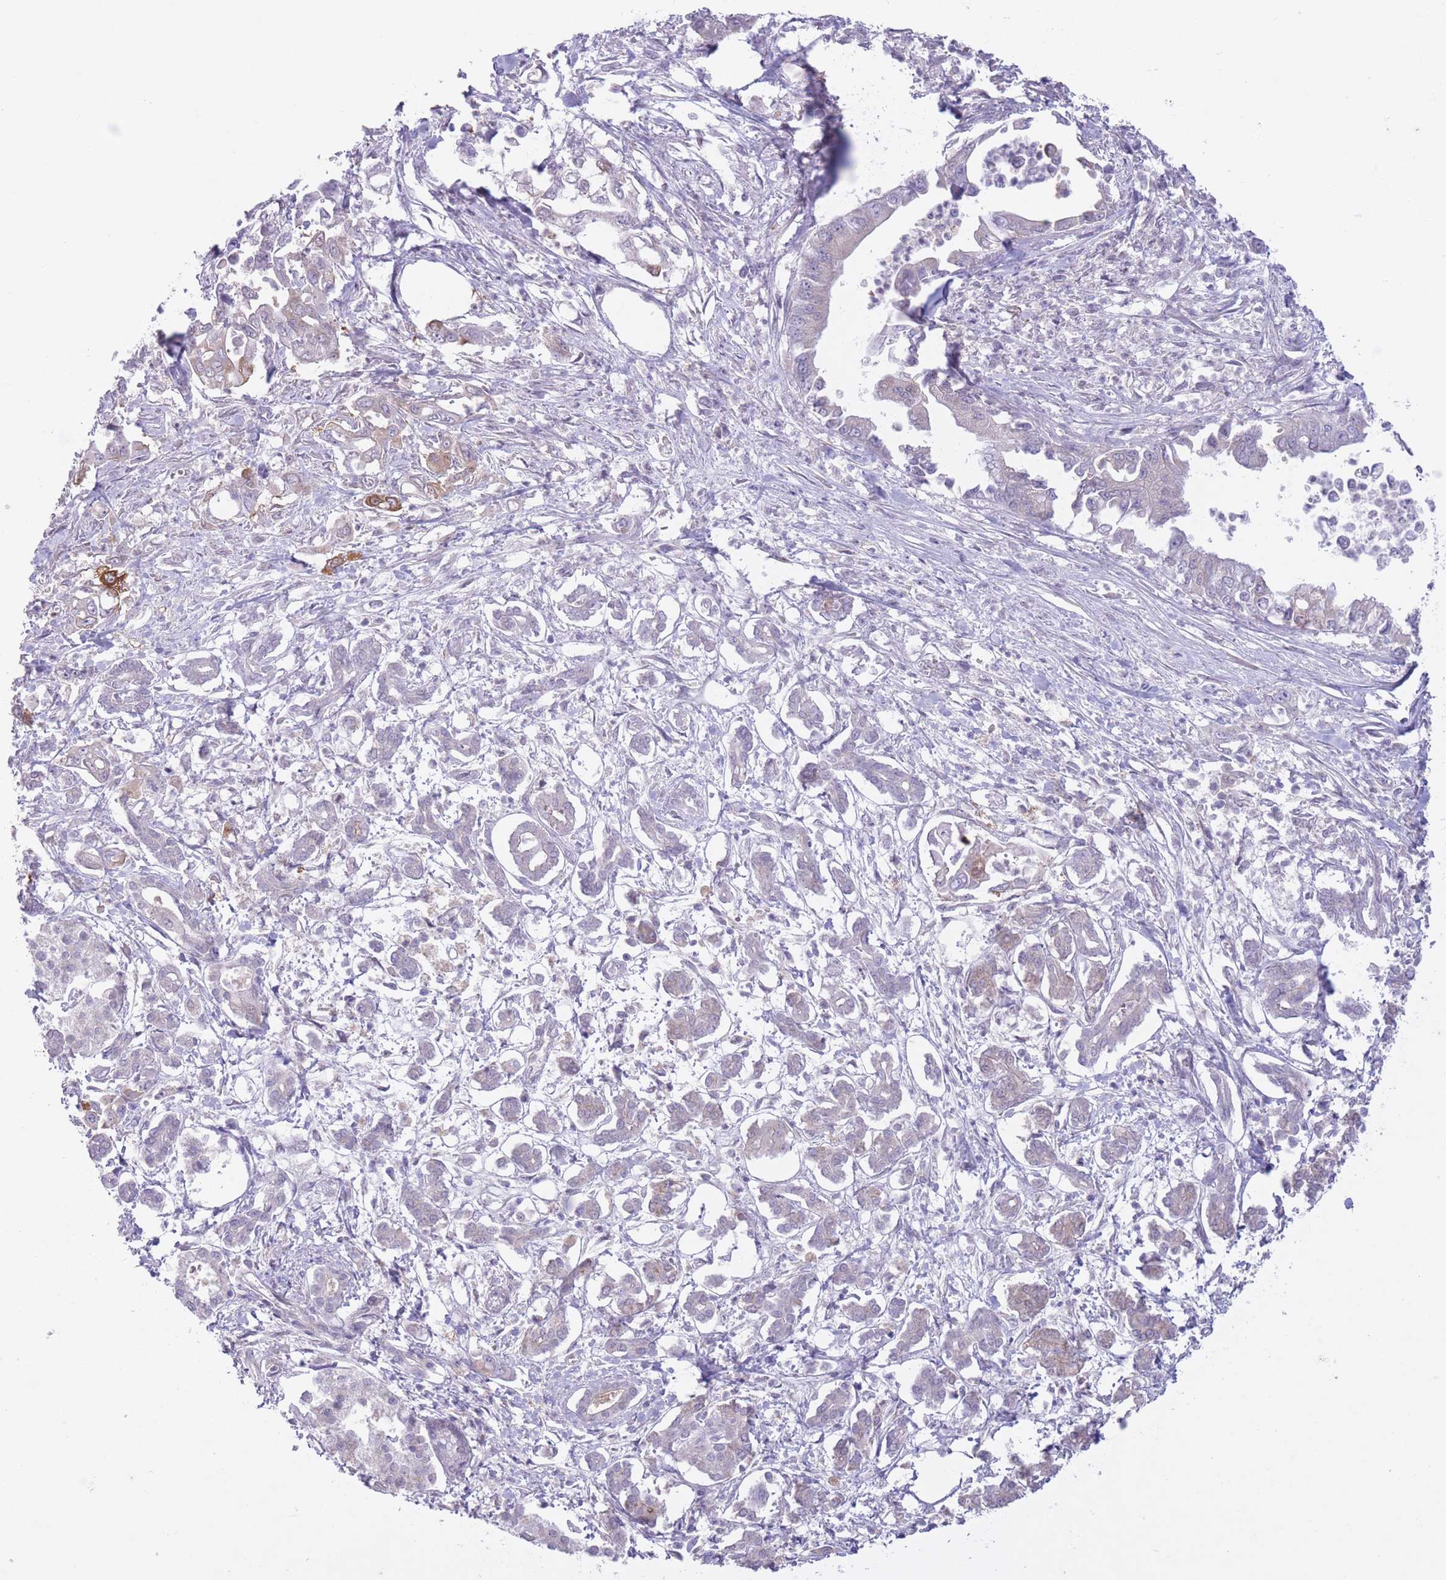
{"staining": {"intensity": "weak", "quantity": "<25%", "location": "cytoplasmic/membranous"}, "tissue": "pancreatic cancer", "cell_type": "Tumor cells", "image_type": "cancer", "snomed": [{"axis": "morphology", "description": "Adenocarcinoma, NOS"}, {"axis": "topography", "description": "Pancreas"}], "caption": "Pancreatic adenocarcinoma was stained to show a protein in brown. There is no significant positivity in tumor cells.", "gene": "ARPIN", "patient": {"sex": "male", "age": 61}}